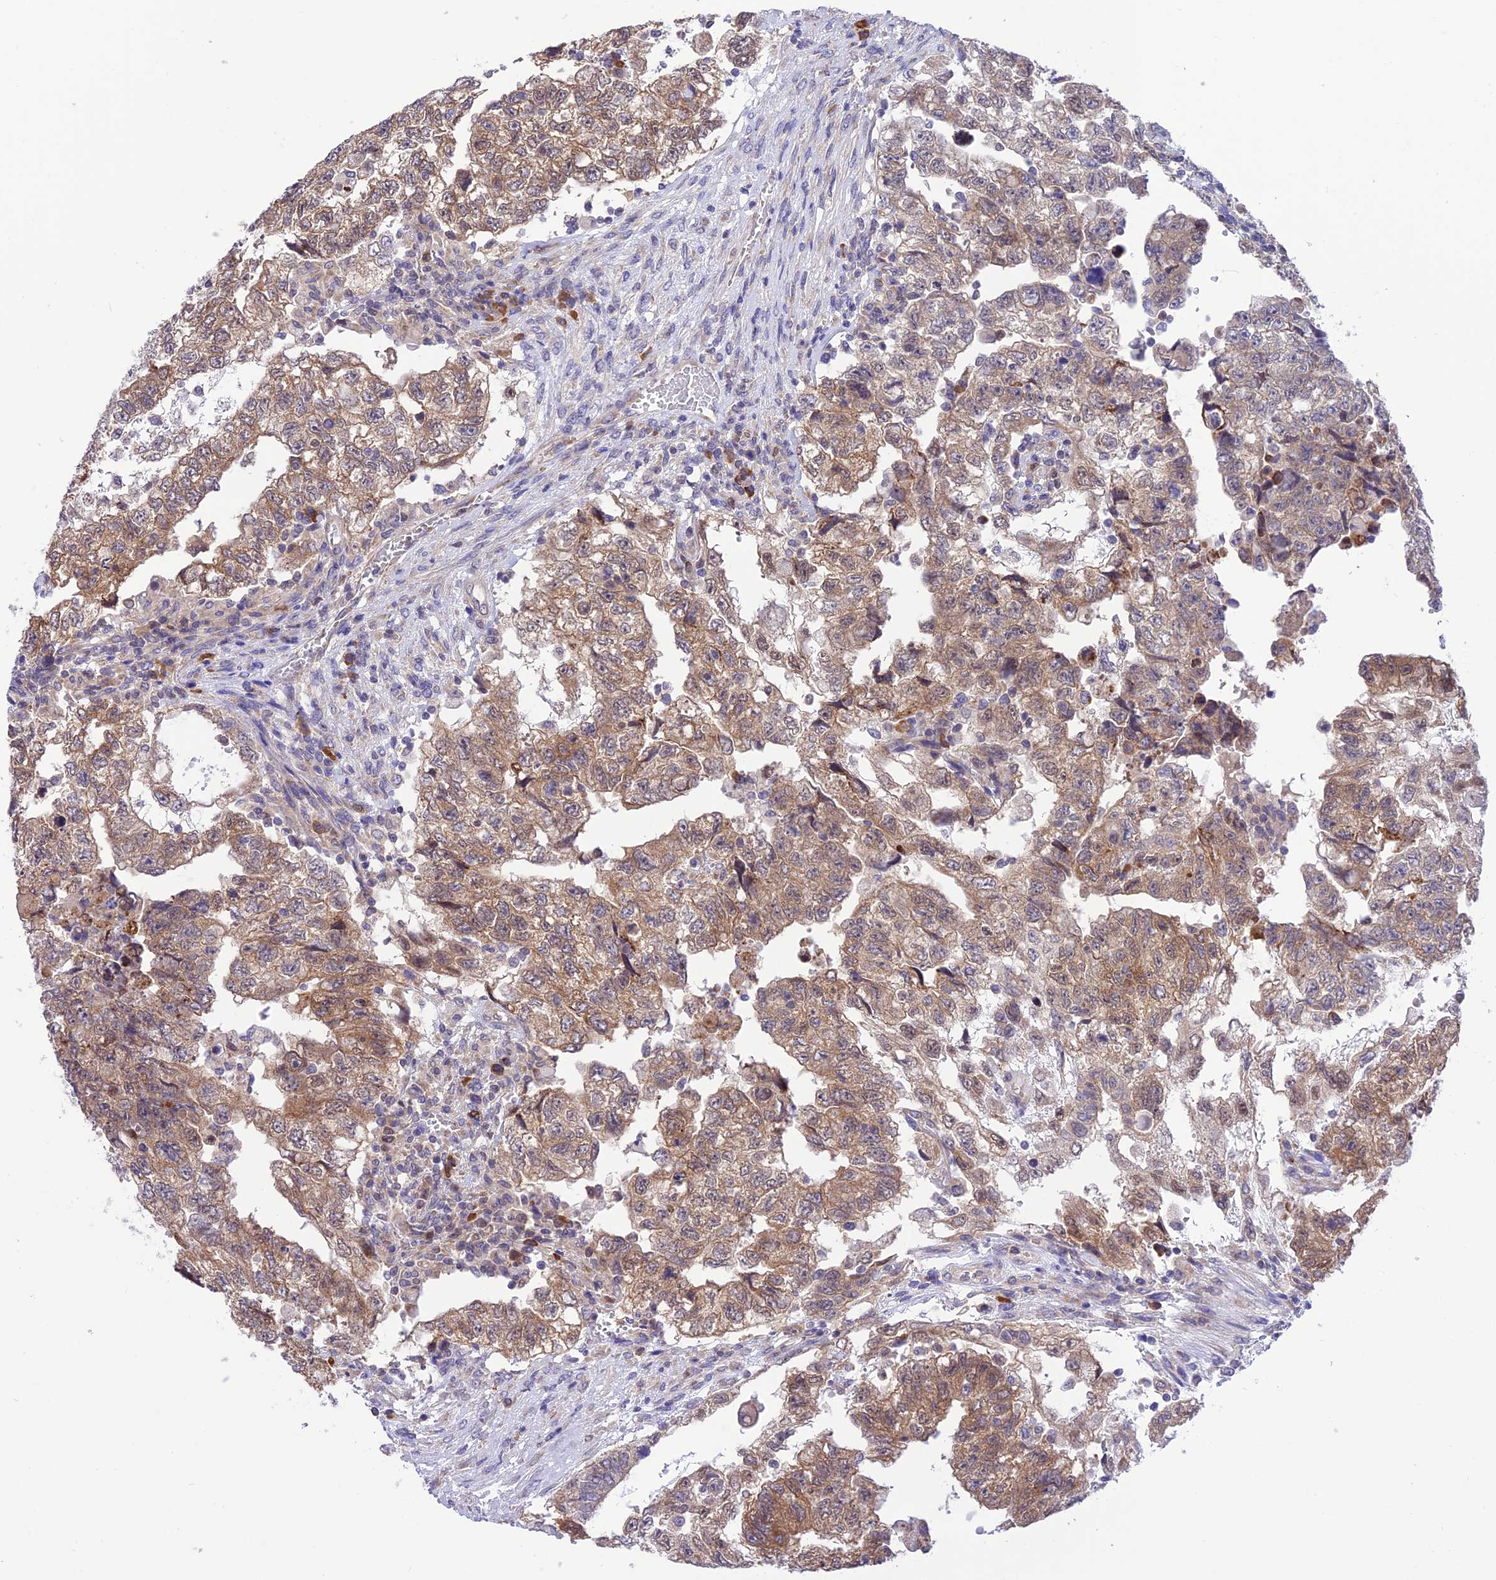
{"staining": {"intensity": "weak", "quantity": ">75%", "location": "cytoplasmic/membranous"}, "tissue": "testis cancer", "cell_type": "Tumor cells", "image_type": "cancer", "snomed": [{"axis": "morphology", "description": "Carcinoma, Embryonal, NOS"}, {"axis": "topography", "description": "Testis"}], "caption": "Brown immunohistochemical staining in testis embryonal carcinoma reveals weak cytoplasmic/membranous expression in approximately >75% of tumor cells.", "gene": "RNF126", "patient": {"sex": "male", "age": 36}}